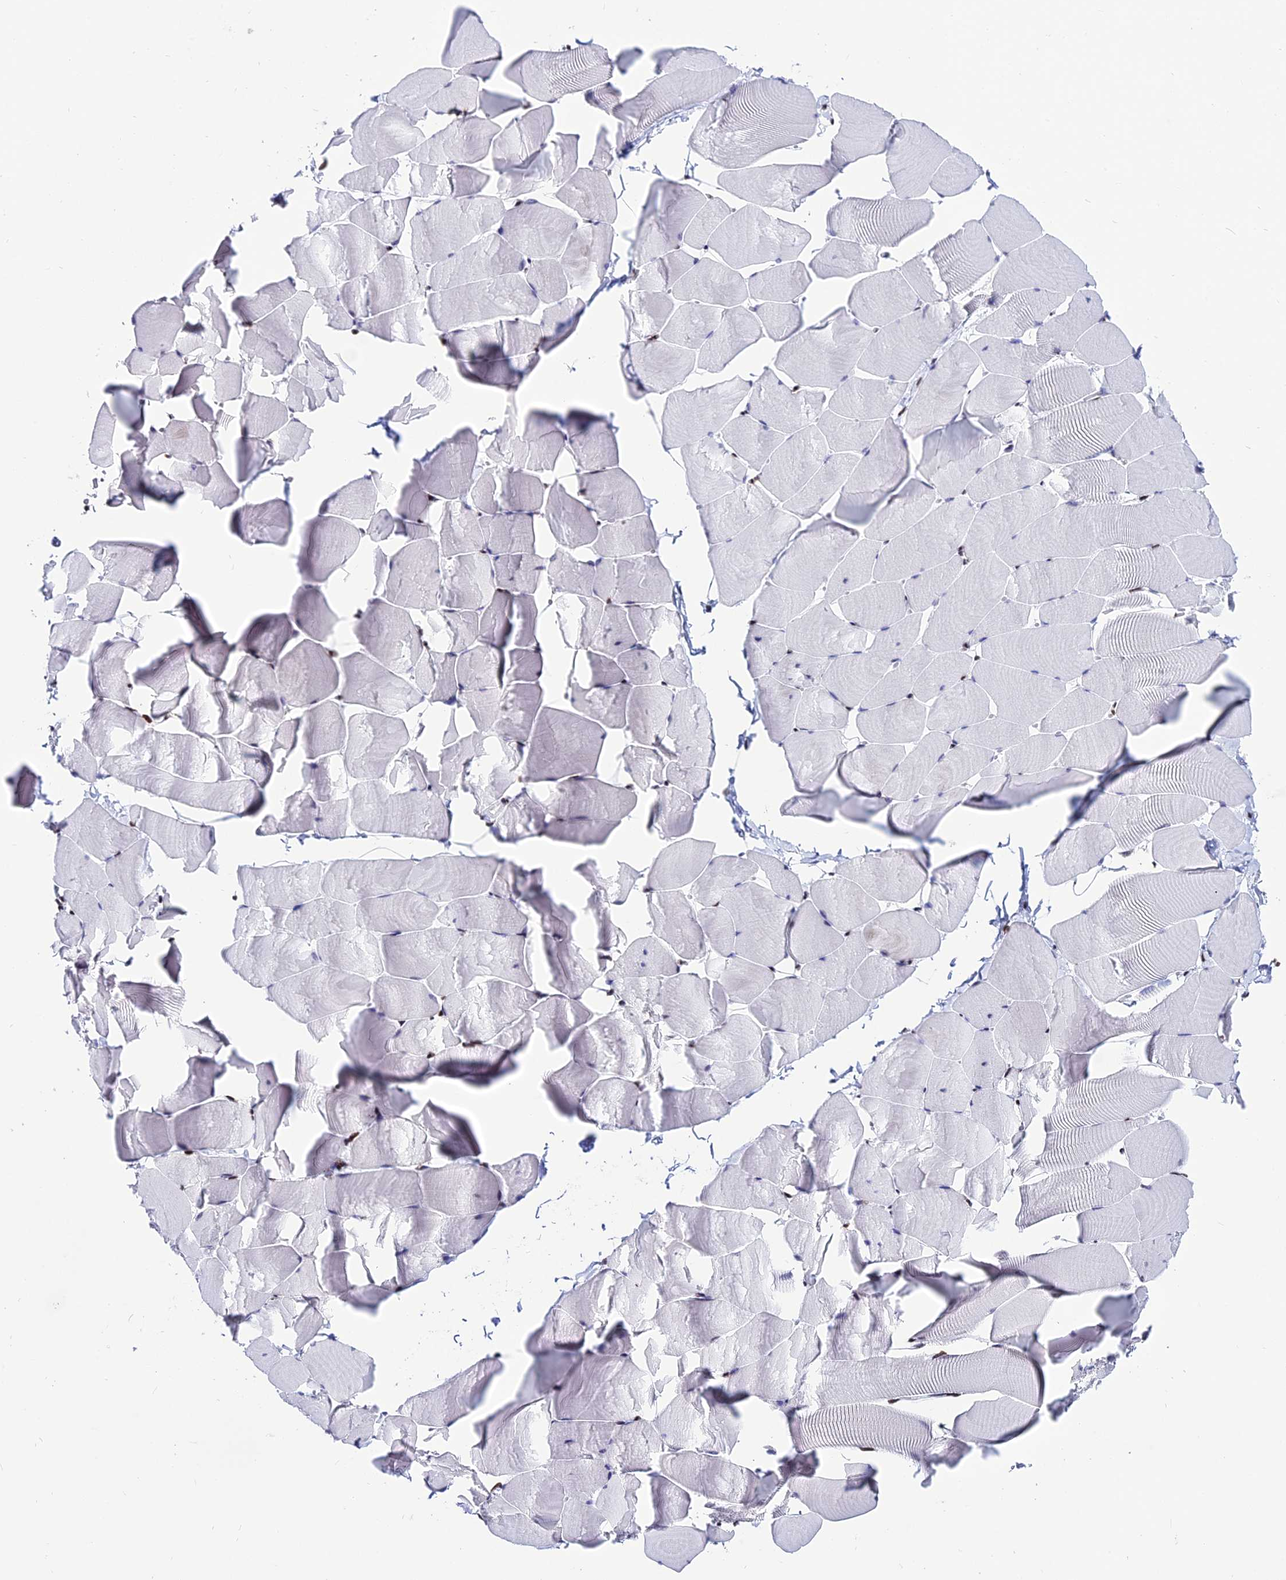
{"staining": {"intensity": "strong", "quantity": "25%-75%", "location": "nuclear"}, "tissue": "skeletal muscle", "cell_type": "Myocytes", "image_type": "normal", "snomed": [{"axis": "morphology", "description": "Normal tissue, NOS"}, {"axis": "topography", "description": "Skeletal muscle"}], "caption": "This photomicrograph reveals normal skeletal muscle stained with IHC to label a protein in brown. The nuclear of myocytes show strong positivity for the protein. Nuclei are counter-stained blue.", "gene": "HNRNPH1", "patient": {"sex": "male", "age": 25}}